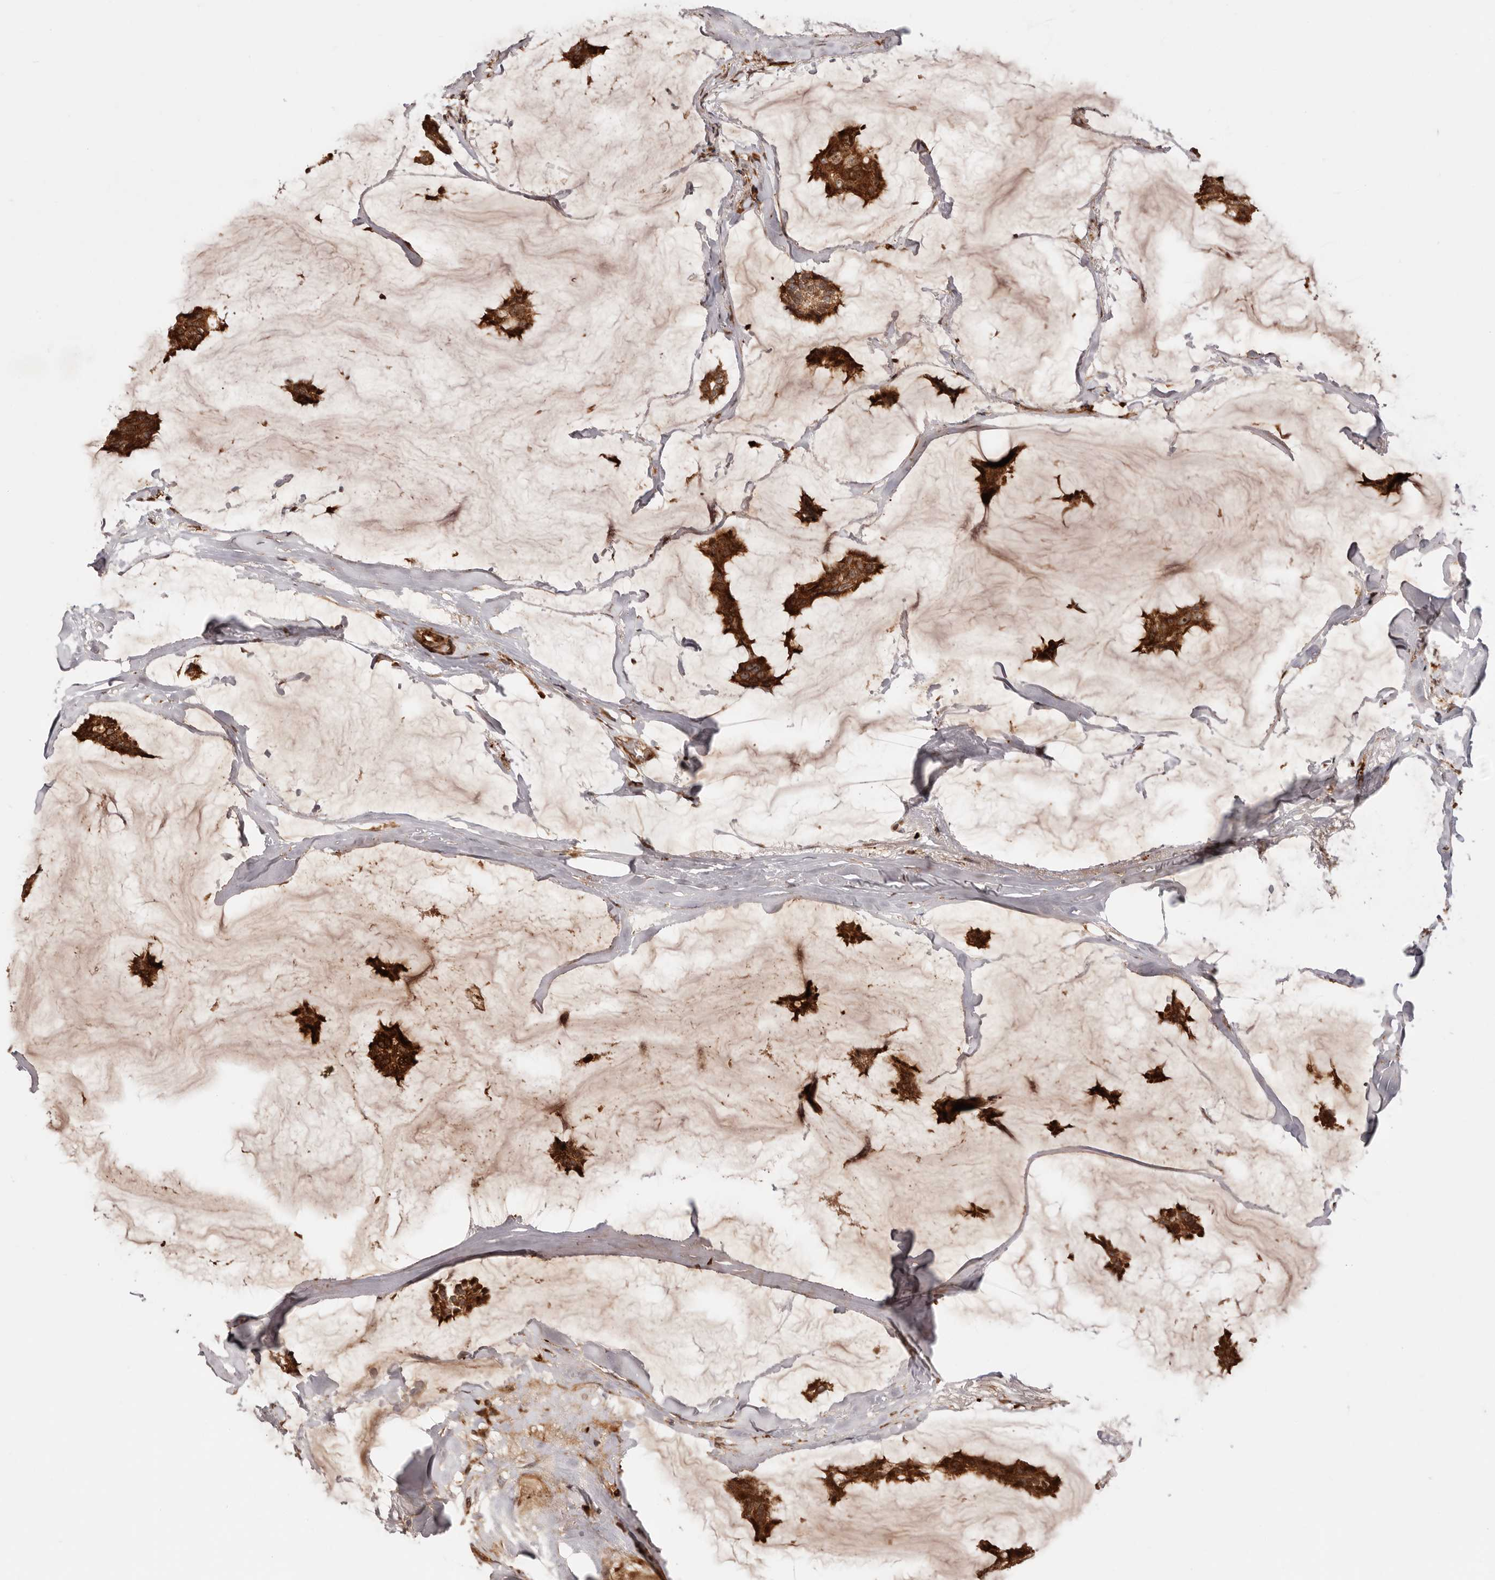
{"staining": {"intensity": "strong", "quantity": ">75%", "location": "cytoplasmic/membranous"}, "tissue": "breast cancer", "cell_type": "Tumor cells", "image_type": "cancer", "snomed": [{"axis": "morphology", "description": "Duct carcinoma"}, {"axis": "topography", "description": "Breast"}], "caption": "Immunohistochemistry (IHC) (DAB (3,3'-diaminobenzidine)) staining of intraductal carcinoma (breast) displays strong cytoplasmic/membranous protein positivity in about >75% of tumor cells.", "gene": "PTPN22", "patient": {"sex": "female", "age": 93}}